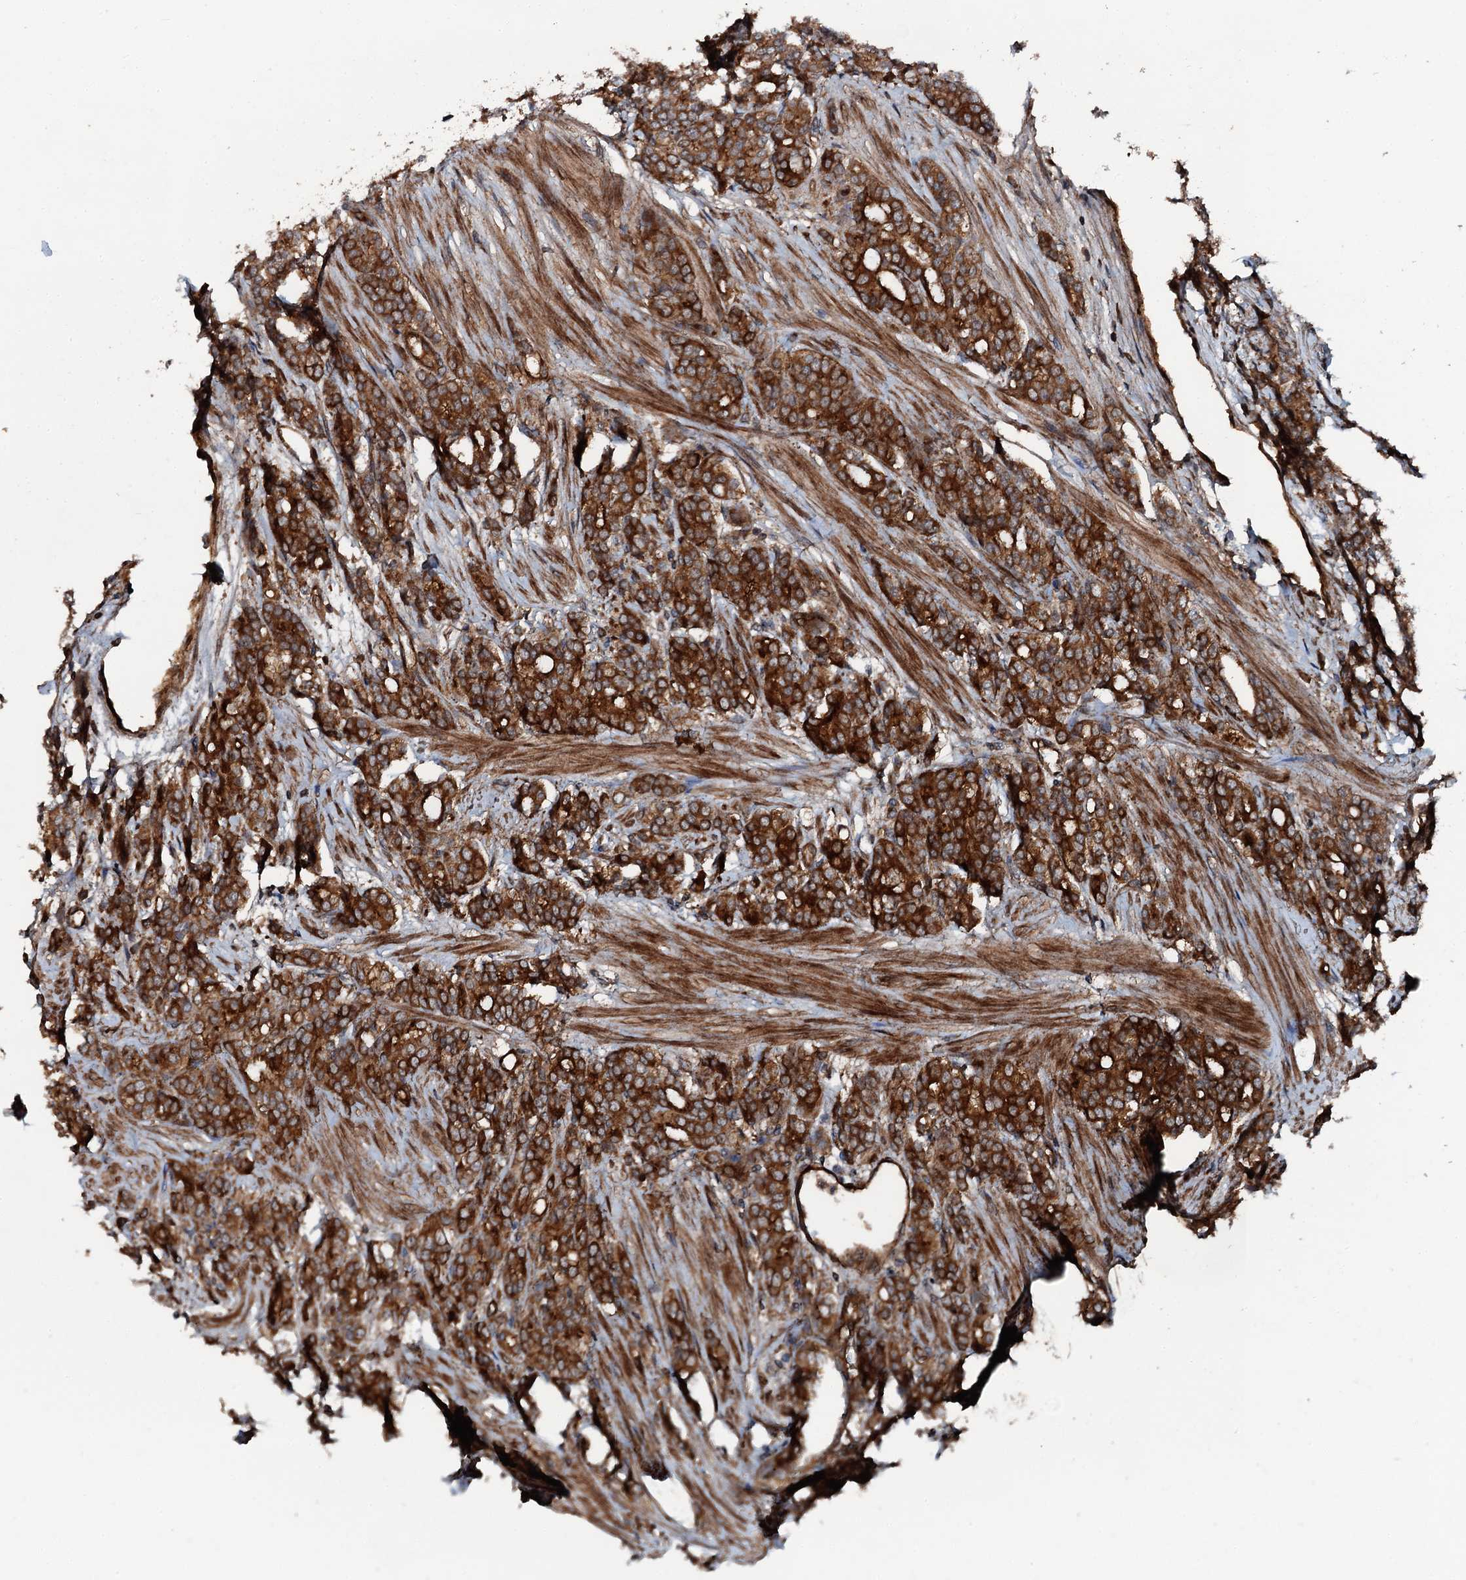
{"staining": {"intensity": "strong", "quantity": ">75%", "location": "cytoplasmic/membranous"}, "tissue": "prostate cancer", "cell_type": "Tumor cells", "image_type": "cancer", "snomed": [{"axis": "morphology", "description": "Adenocarcinoma, High grade"}, {"axis": "topography", "description": "Prostate"}], "caption": "Immunohistochemical staining of human high-grade adenocarcinoma (prostate) reveals high levels of strong cytoplasmic/membranous protein expression in approximately >75% of tumor cells.", "gene": "FLYWCH1", "patient": {"sex": "male", "age": 62}}